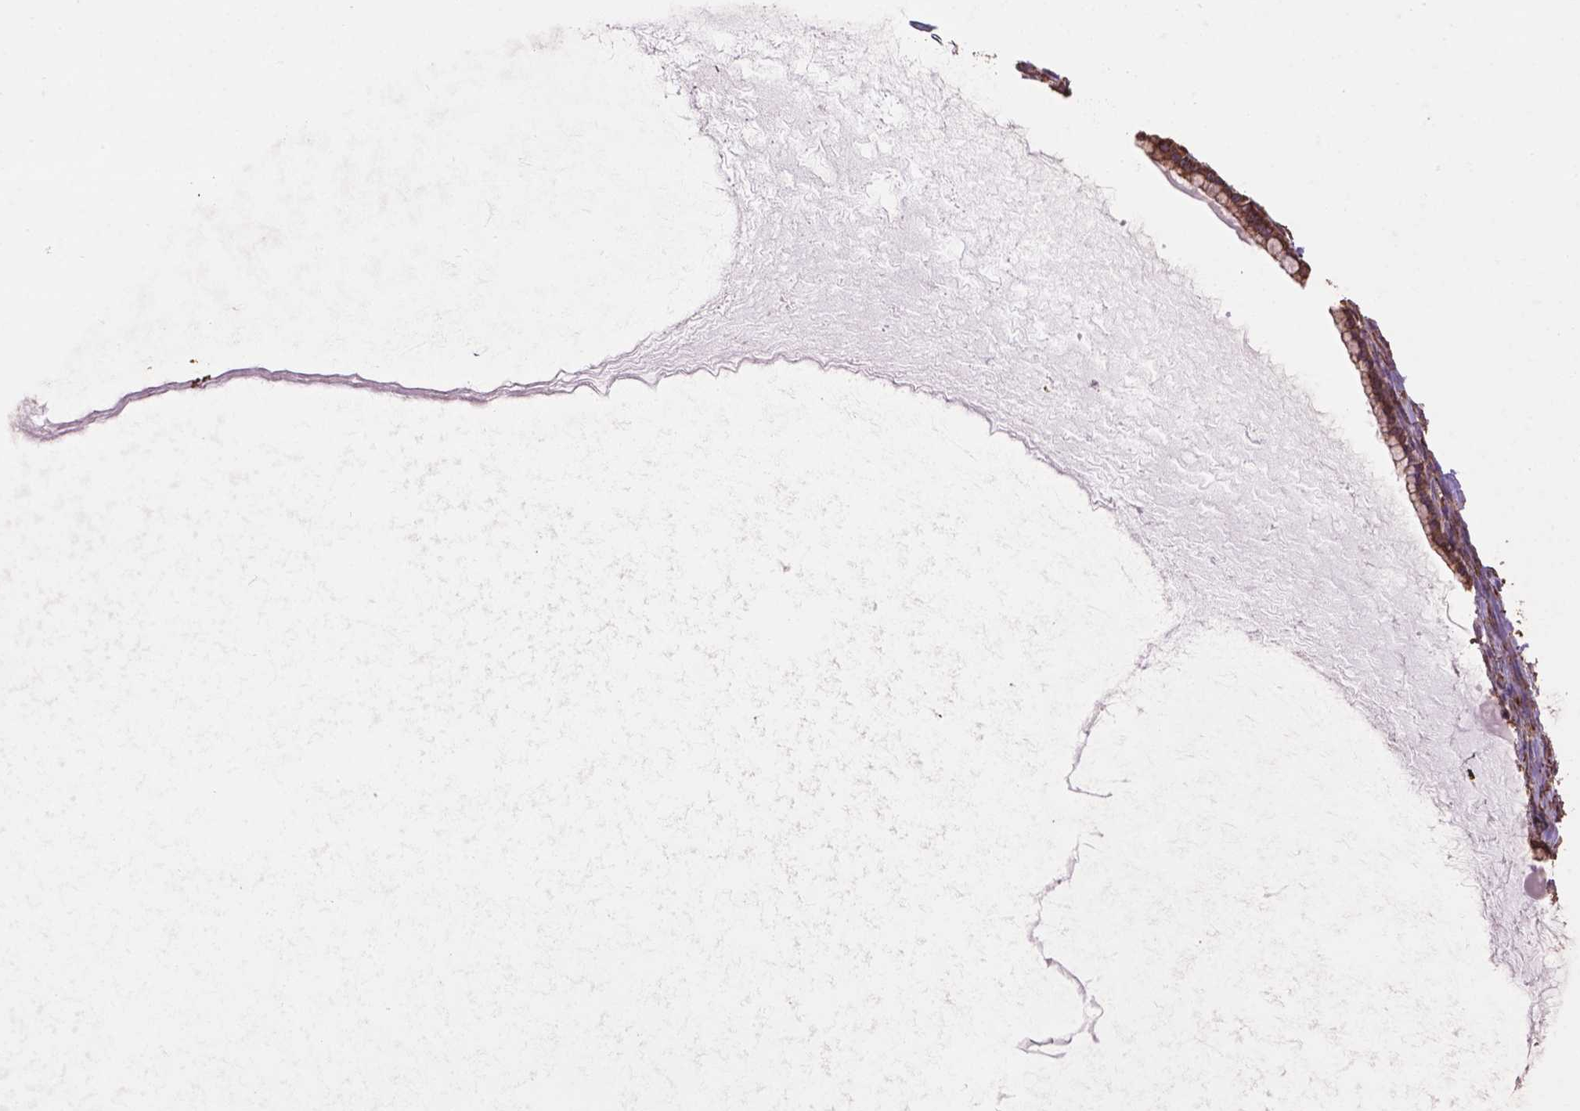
{"staining": {"intensity": "weak", "quantity": ">75%", "location": "cytoplasmic/membranous"}, "tissue": "ovarian cancer", "cell_type": "Tumor cells", "image_type": "cancer", "snomed": [{"axis": "morphology", "description": "Cystadenocarcinoma, mucinous, NOS"}, {"axis": "topography", "description": "Ovary"}], "caption": "This is a micrograph of immunohistochemistry staining of ovarian mucinous cystadenocarcinoma, which shows weak staining in the cytoplasmic/membranous of tumor cells.", "gene": "PPP2R5E", "patient": {"sex": "female", "age": 41}}